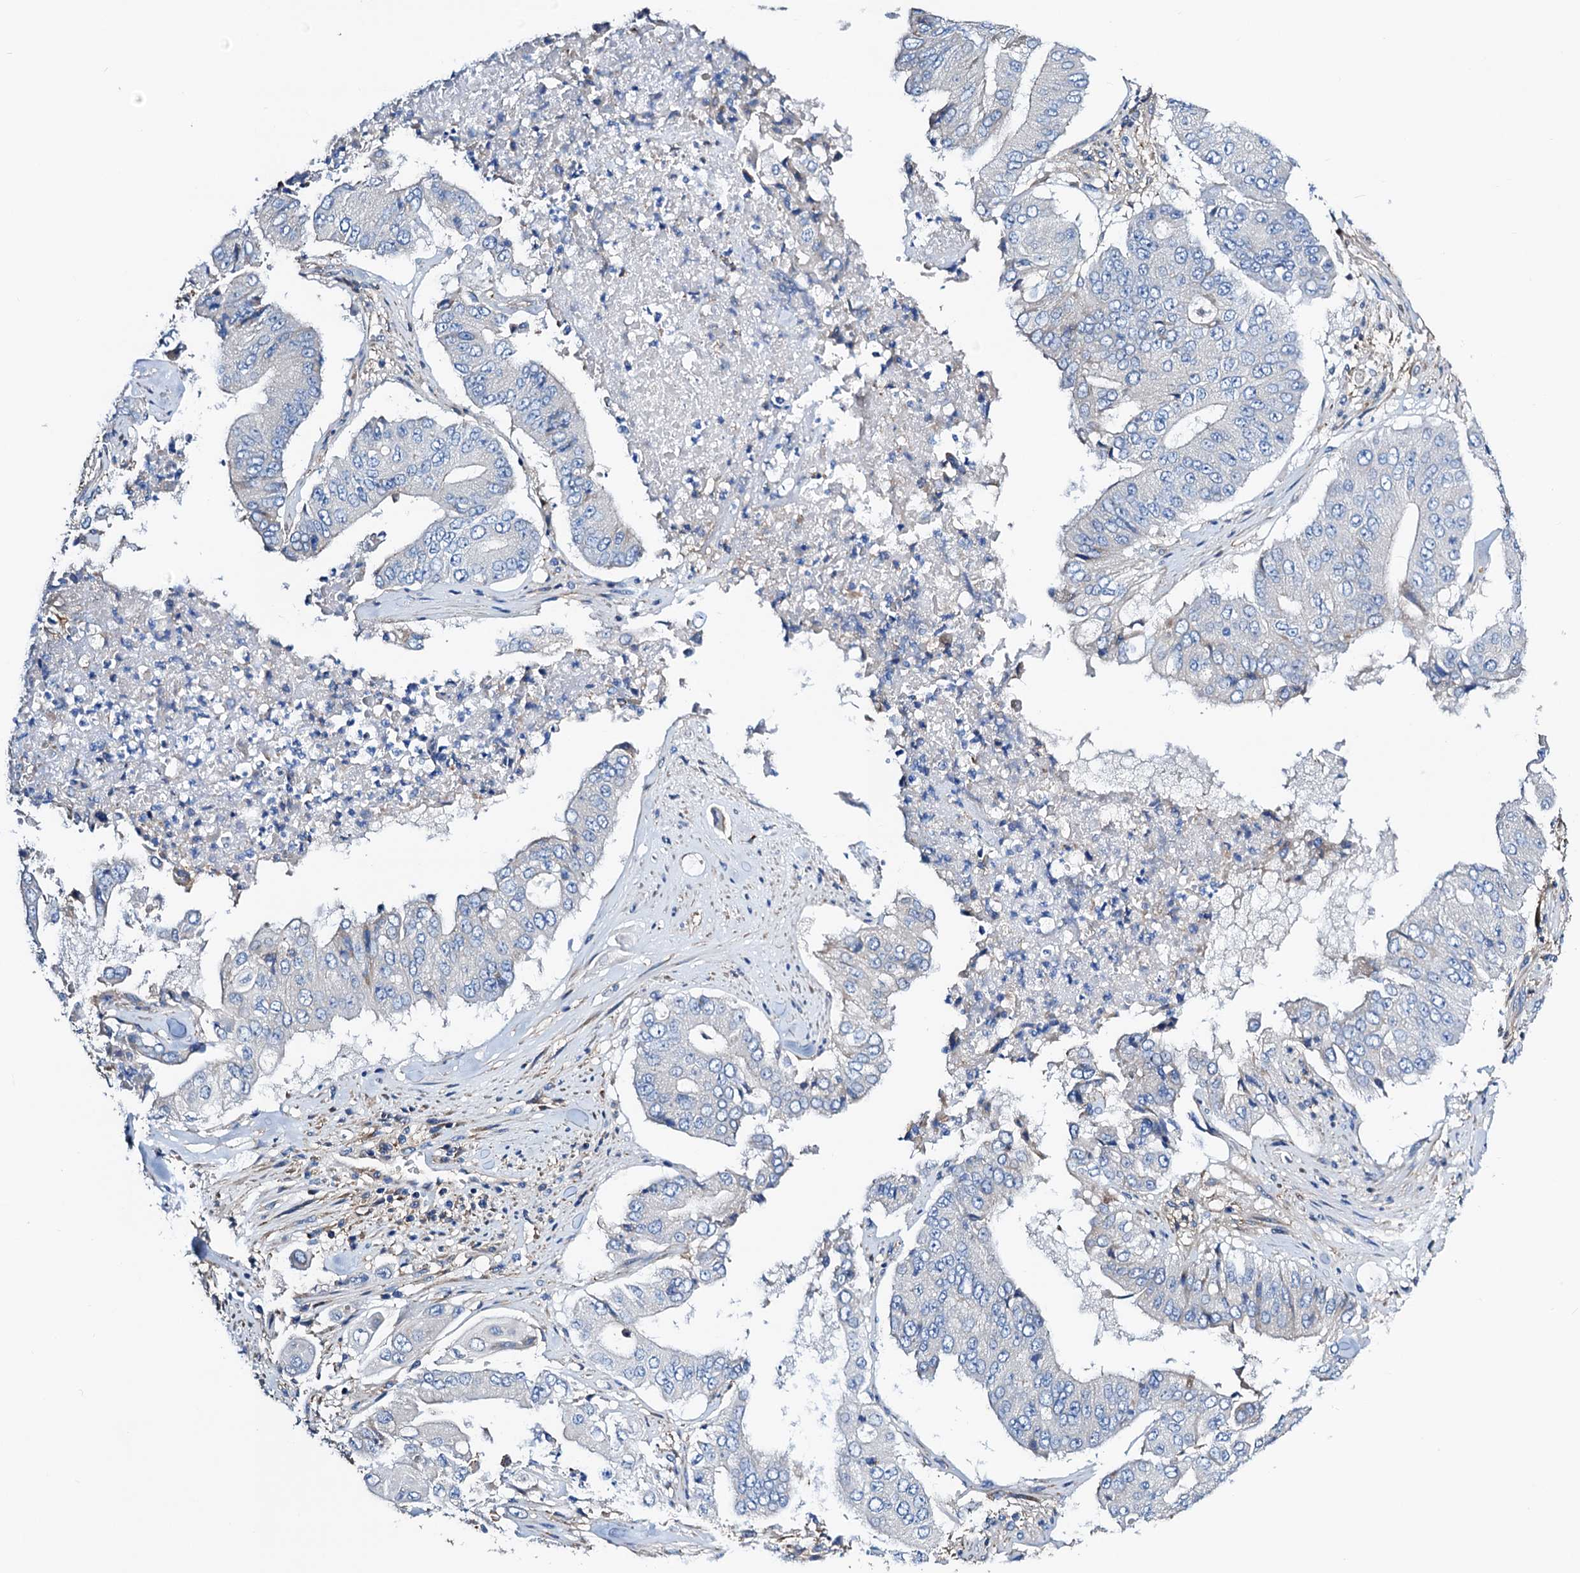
{"staining": {"intensity": "negative", "quantity": "none", "location": "none"}, "tissue": "pancreatic cancer", "cell_type": "Tumor cells", "image_type": "cancer", "snomed": [{"axis": "morphology", "description": "Adenocarcinoma, NOS"}, {"axis": "topography", "description": "Pancreas"}], "caption": "Micrograph shows no protein staining in tumor cells of pancreatic cancer tissue. (DAB immunohistochemistry, high magnification).", "gene": "GCOM1", "patient": {"sex": "female", "age": 77}}